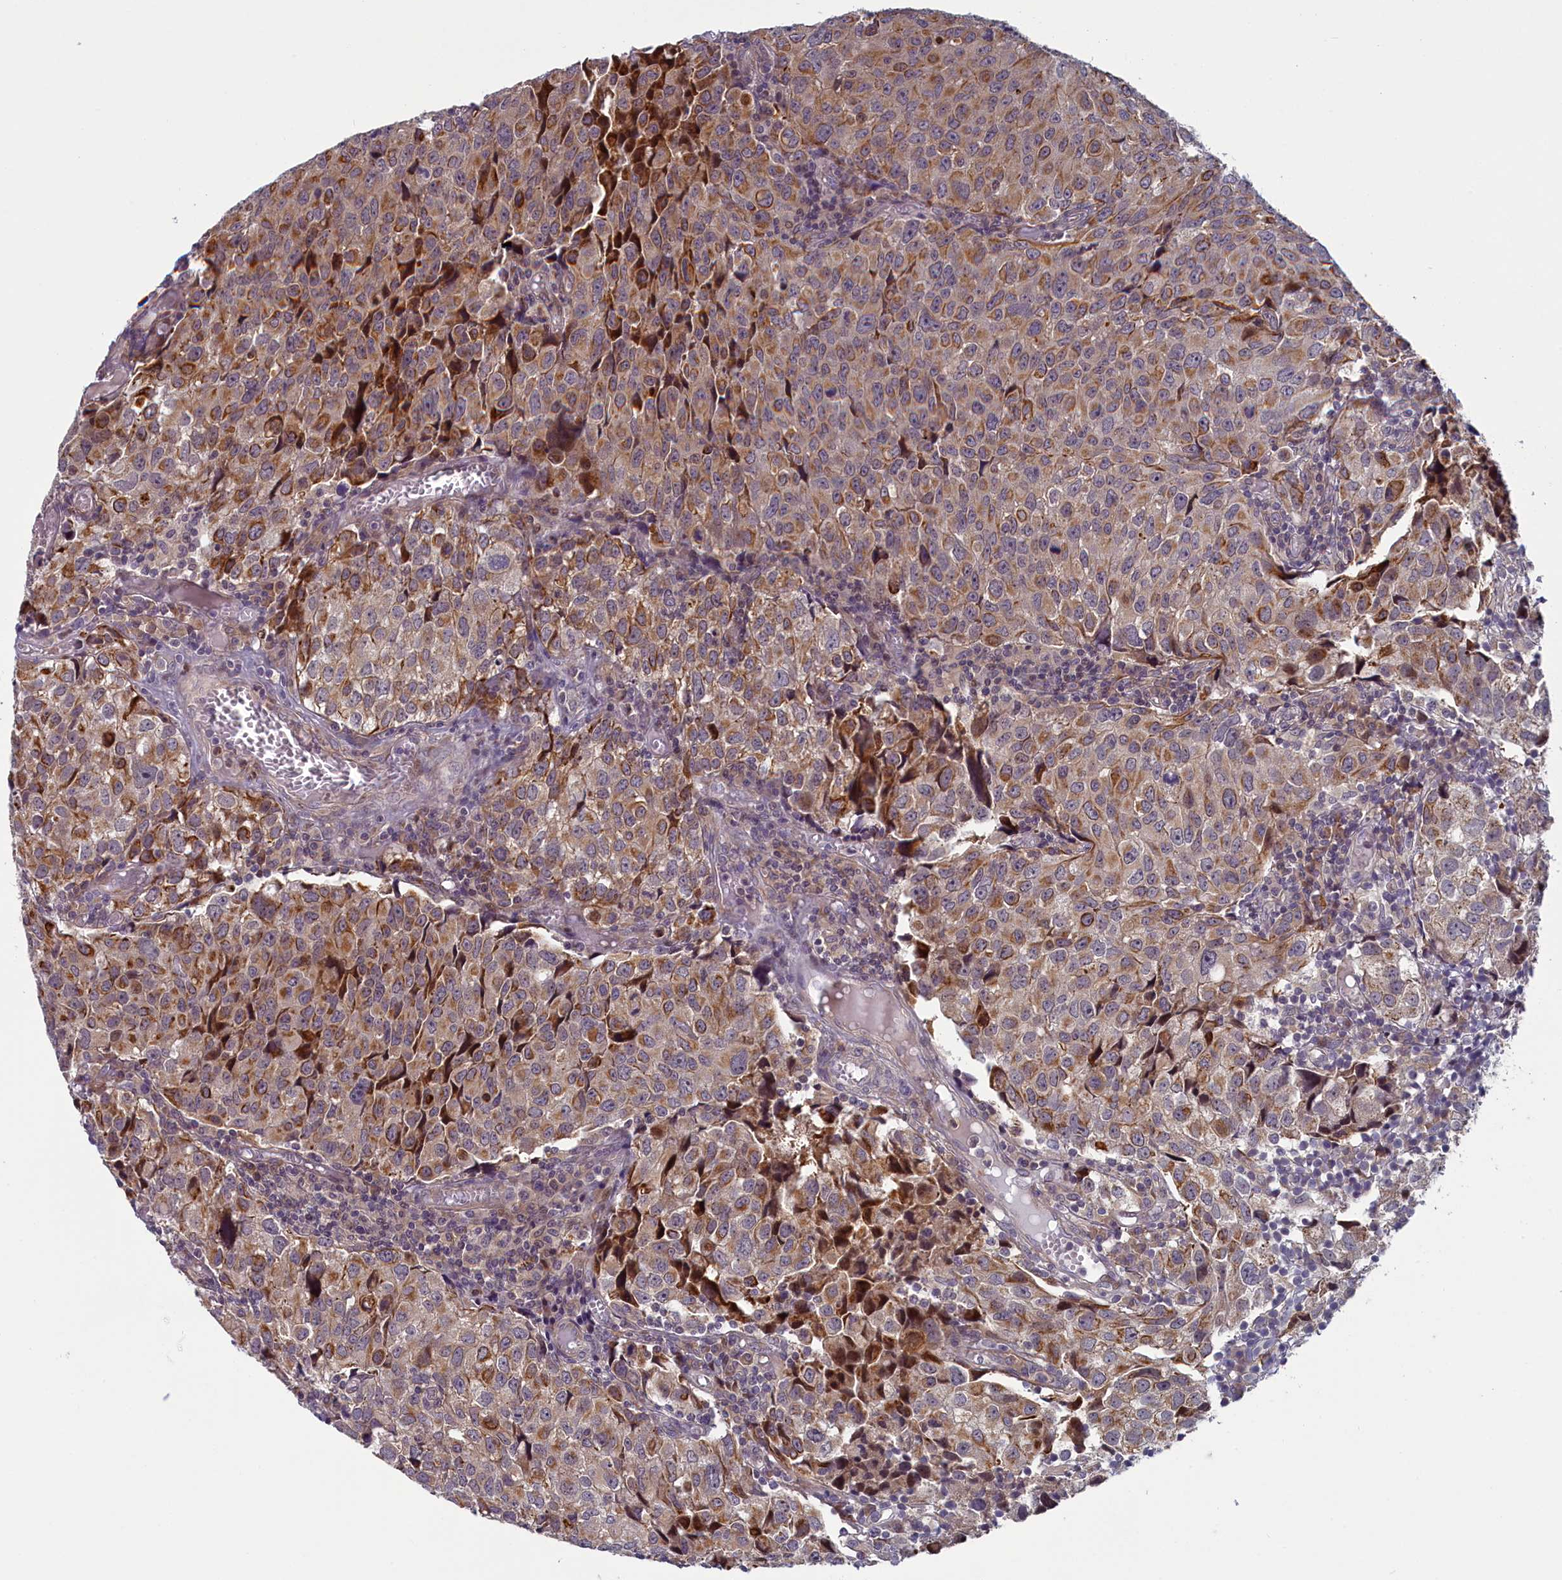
{"staining": {"intensity": "strong", "quantity": "25%-75%", "location": "cytoplasmic/membranous"}, "tissue": "urothelial cancer", "cell_type": "Tumor cells", "image_type": "cancer", "snomed": [{"axis": "morphology", "description": "Urothelial carcinoma, High grade"}, {"axis": "topography", "description": "Urinary bladder"}], "caption": "The histopathology image demonstrates a brown stain indicating the presence of a protein in the cytoplasmic/membranous of tumor cells in urothelial cancer.", "gene": "ANKRD39", "patient": {"sex": "female", "age": 75}}